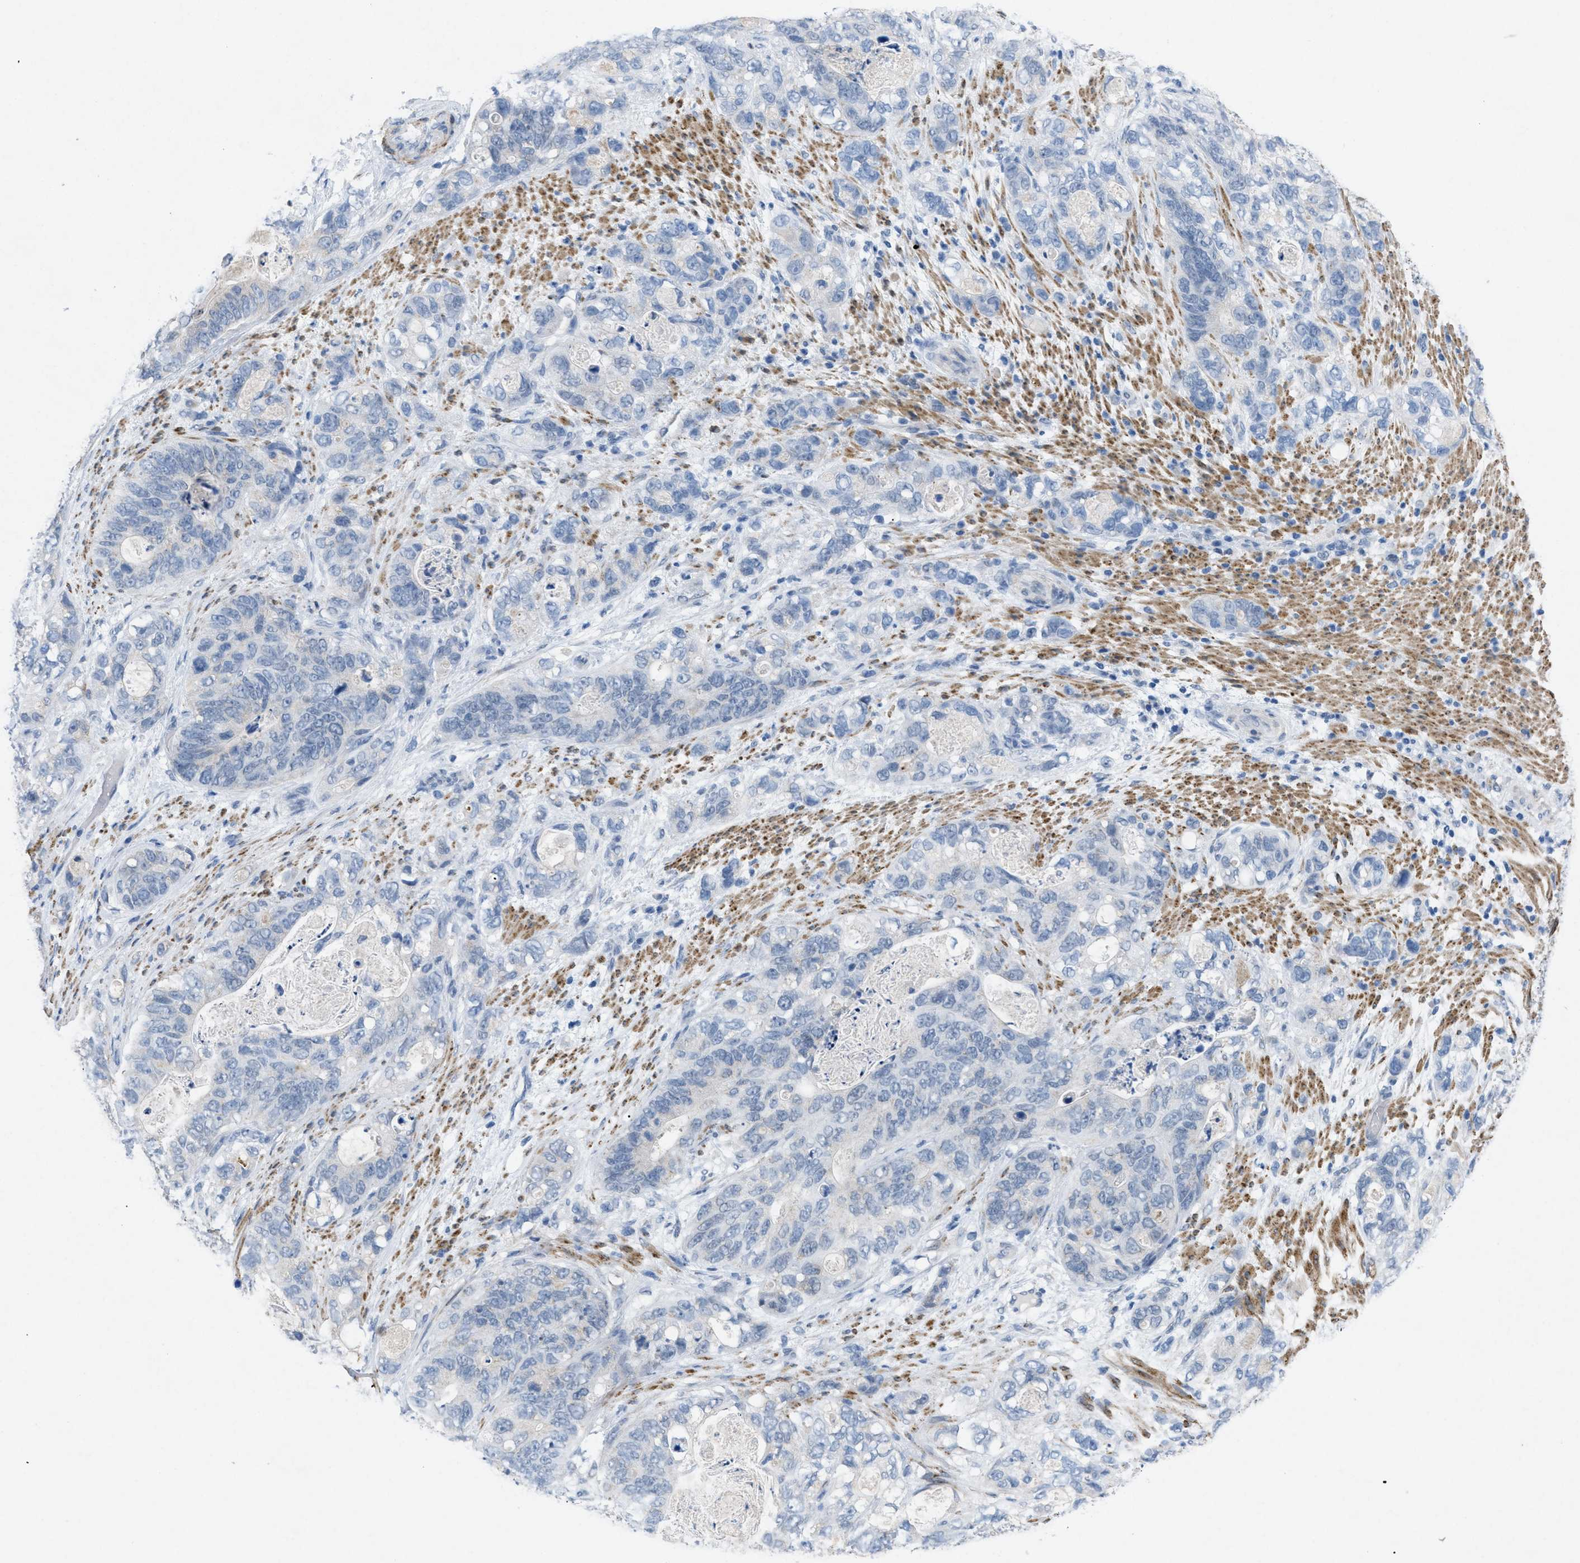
{"staining": {"intensity": "negative", "quantity": "none", "location": "none"}, "tissue": "stomach cancer", "cell_type": "Tumor cells", "image_type": "cancer", "snomed": [{"axis": "morphology", "description": "Normal tissue, NOS"}, {"axis": "morphology", "description": "Adenocarcinoma, NOS"}, {"axis": "topography", "description": "Stomach"}], "caption": "Immunohistochemical staining of stomach cancer (adenocarcinoma) displays no significant staining in tumor cells.", "gene": "TASOR", "patient": {"sex": "female", "age": 89}}